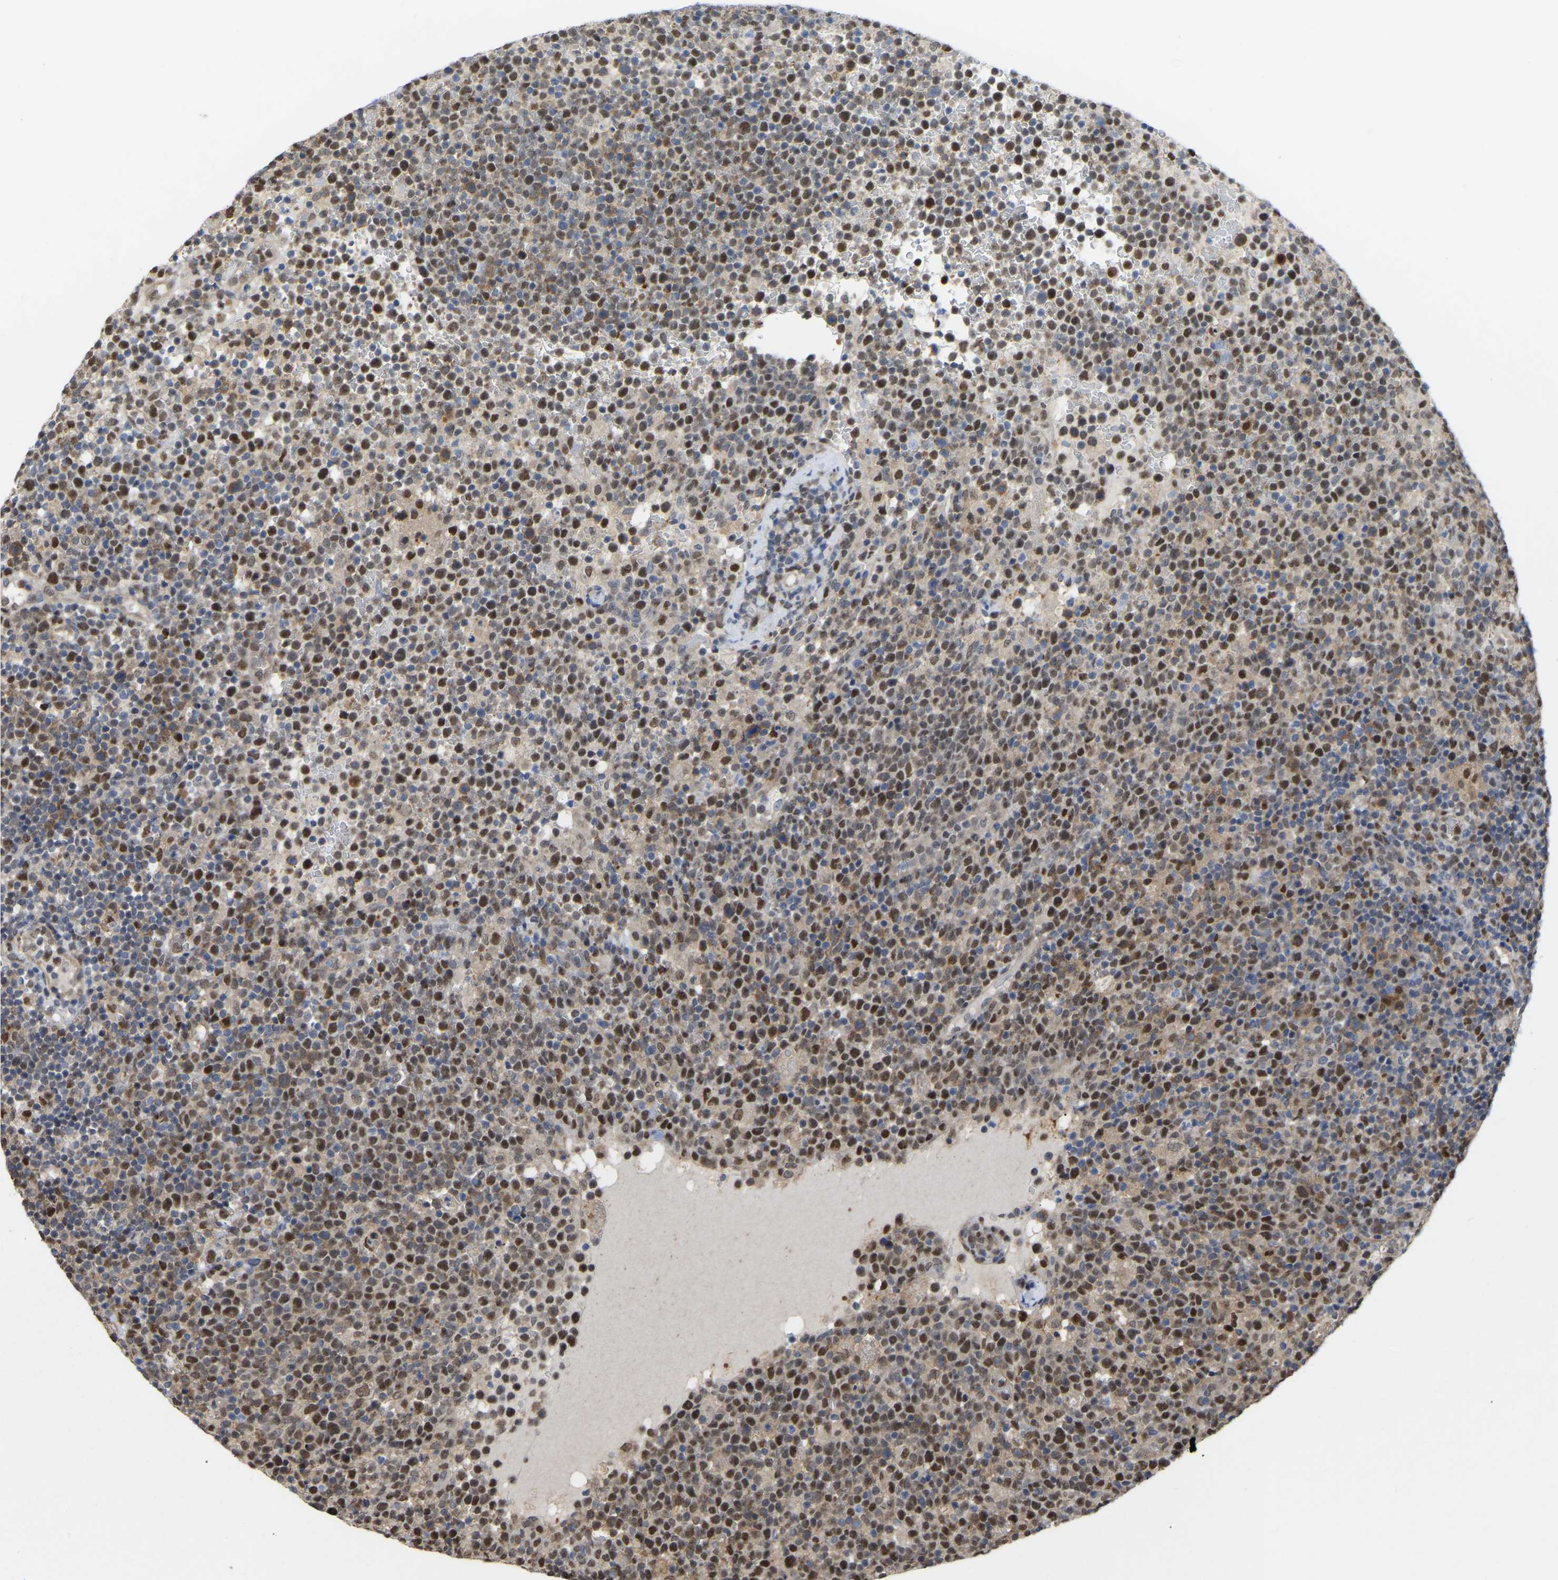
{"staining": {"intensity": "moderate", "quantity": ">75%", "location": "nuclear"}, "tissue": "lymphoma", "cell_type": "Tumor cells", "image_type": "cancer", "snomed": [{"axis": "morphology", "description": "Malignant lymphoma, non-Hodgkin's type, High grade"}, {"axis": "topography", "description": "Lymph node"}], "caption": "Moderate nuclear staining is seen in about >75% of tumor cells in lymphoma. (DAB IHC with brightfield microscopy, high magnification).", "gene": "KLRG2", "patient": {"sex": "male", "age": 61}}